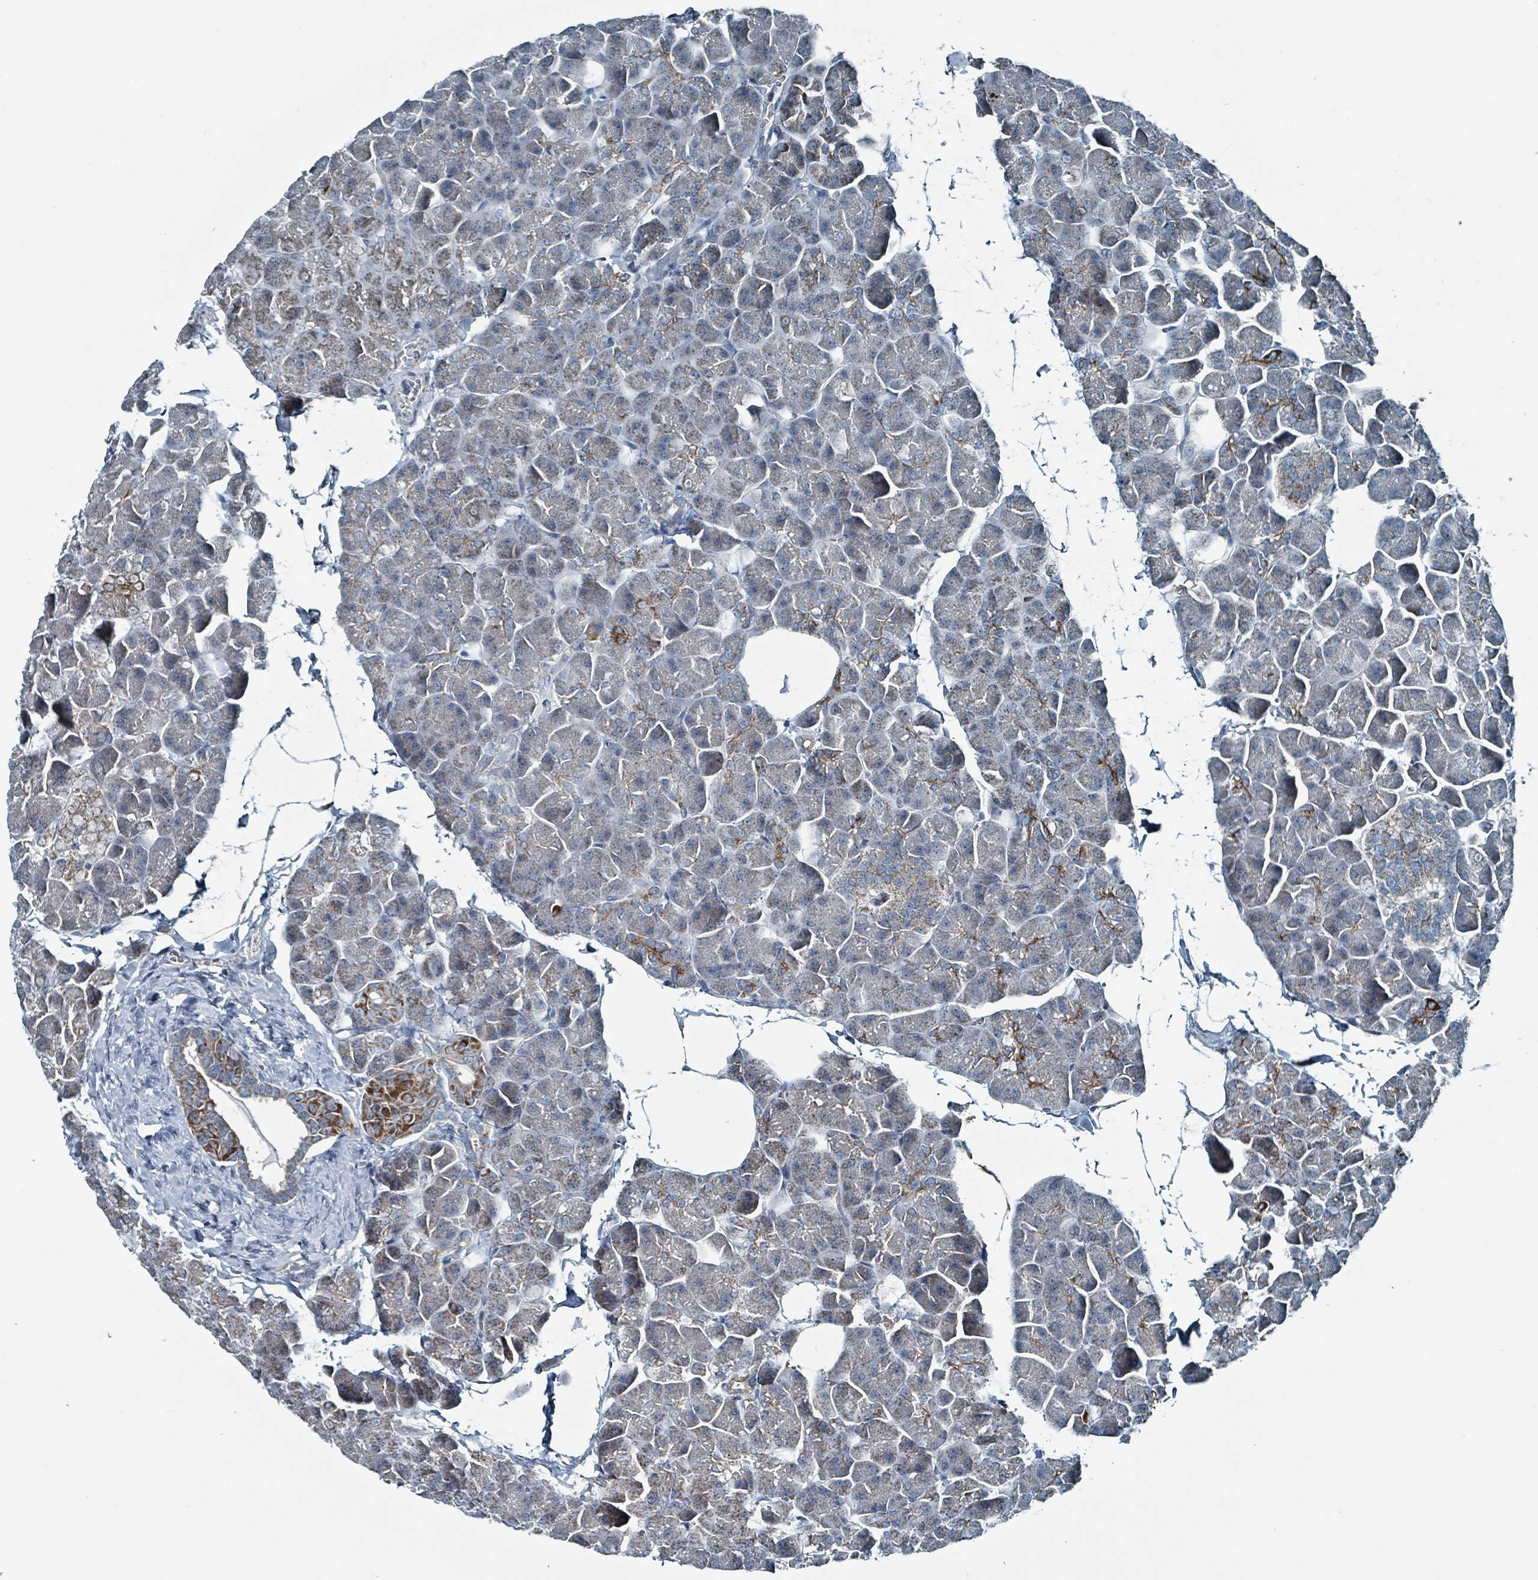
{"staining": {"intensity": "moderate", "quantity": "25%-75%", "location": "cytoplasmic/membranous"}, "tissue": "pancreas", "cell_type": "Exocrine glandular cells", "image_type": "normal", "snomed": [{"axis": "morphology", "description": "Normal tissue, NOS"}, {"axis": "topography", "description": "Pancreas"}], "caption": "IHC micrograph of benign pancreas: pancreas stained using immunohistochemistry exhibits medium levels of moderate protein expression localized specifically in the cytoplasmic/membranous of exocrine glandular cells, appearing as a cytoplasmic/membranous brown color.", "gene": "ABHD18", "patient": {"sex": "male", "age": 35}}